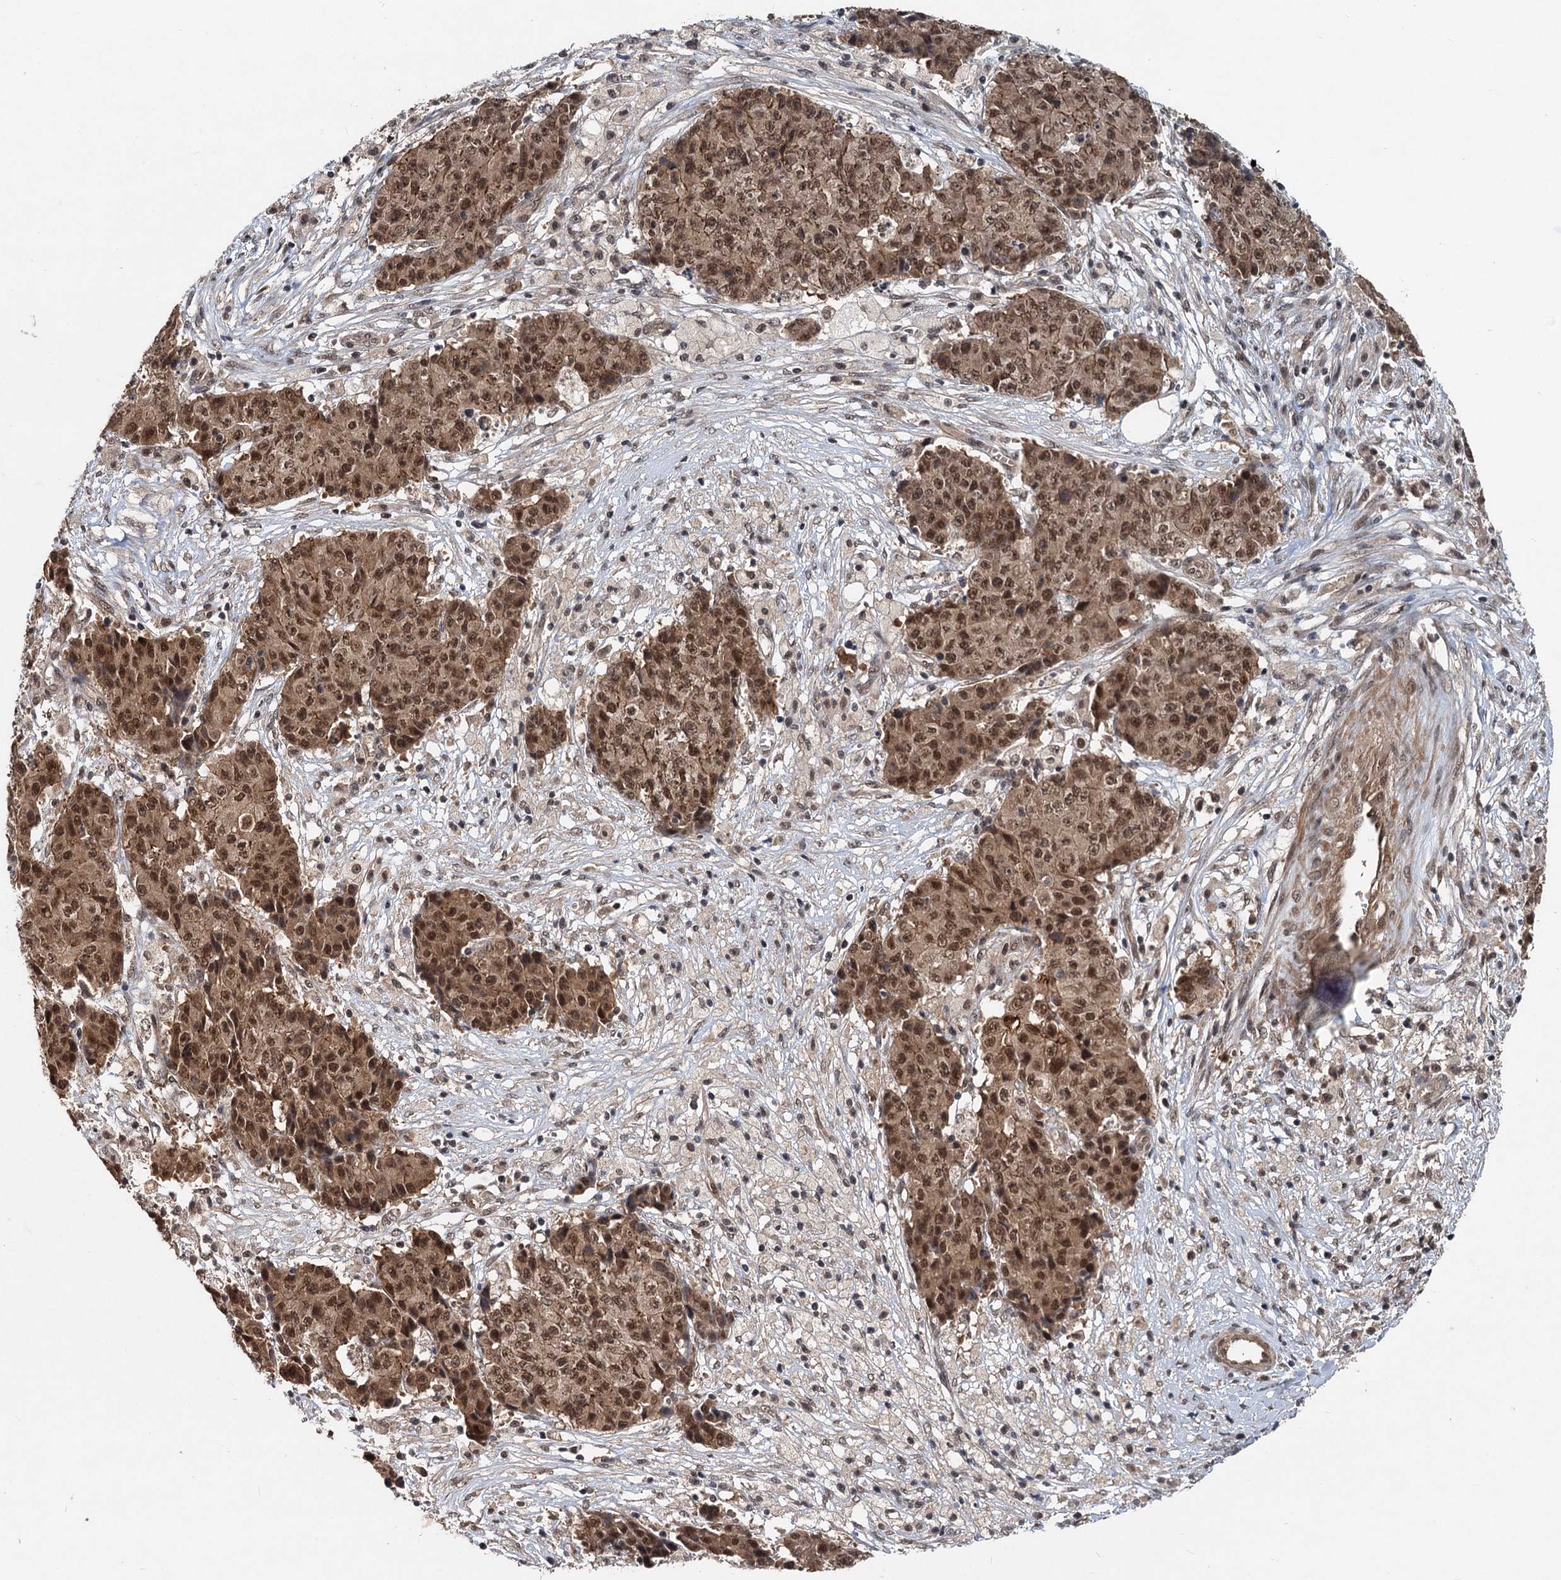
{"staining": {"intensity": "moderate", "quantity": ">75%", "location": "cytoplasmic/membranous,nuclear"}, "tissue": "ovarian cancer", "cell_type": "Tumor cells", "image_type": "cancer", "snomed": [{"axis": "morphology", "description": "Carcinoma, endometroid"}, {"axis": "topography", "description": "Ovary"}], "caption": "Immunohistochemistry (IHC) image of ovarian endometroid carcinoma stained for a protein (brown), which shows medium levels of moderate cytoplasmic/membranous and nuclear staining in about >75% of tumor cells.", "gene": "RITA1", "patient": {"sex": "female", "age": 42}}